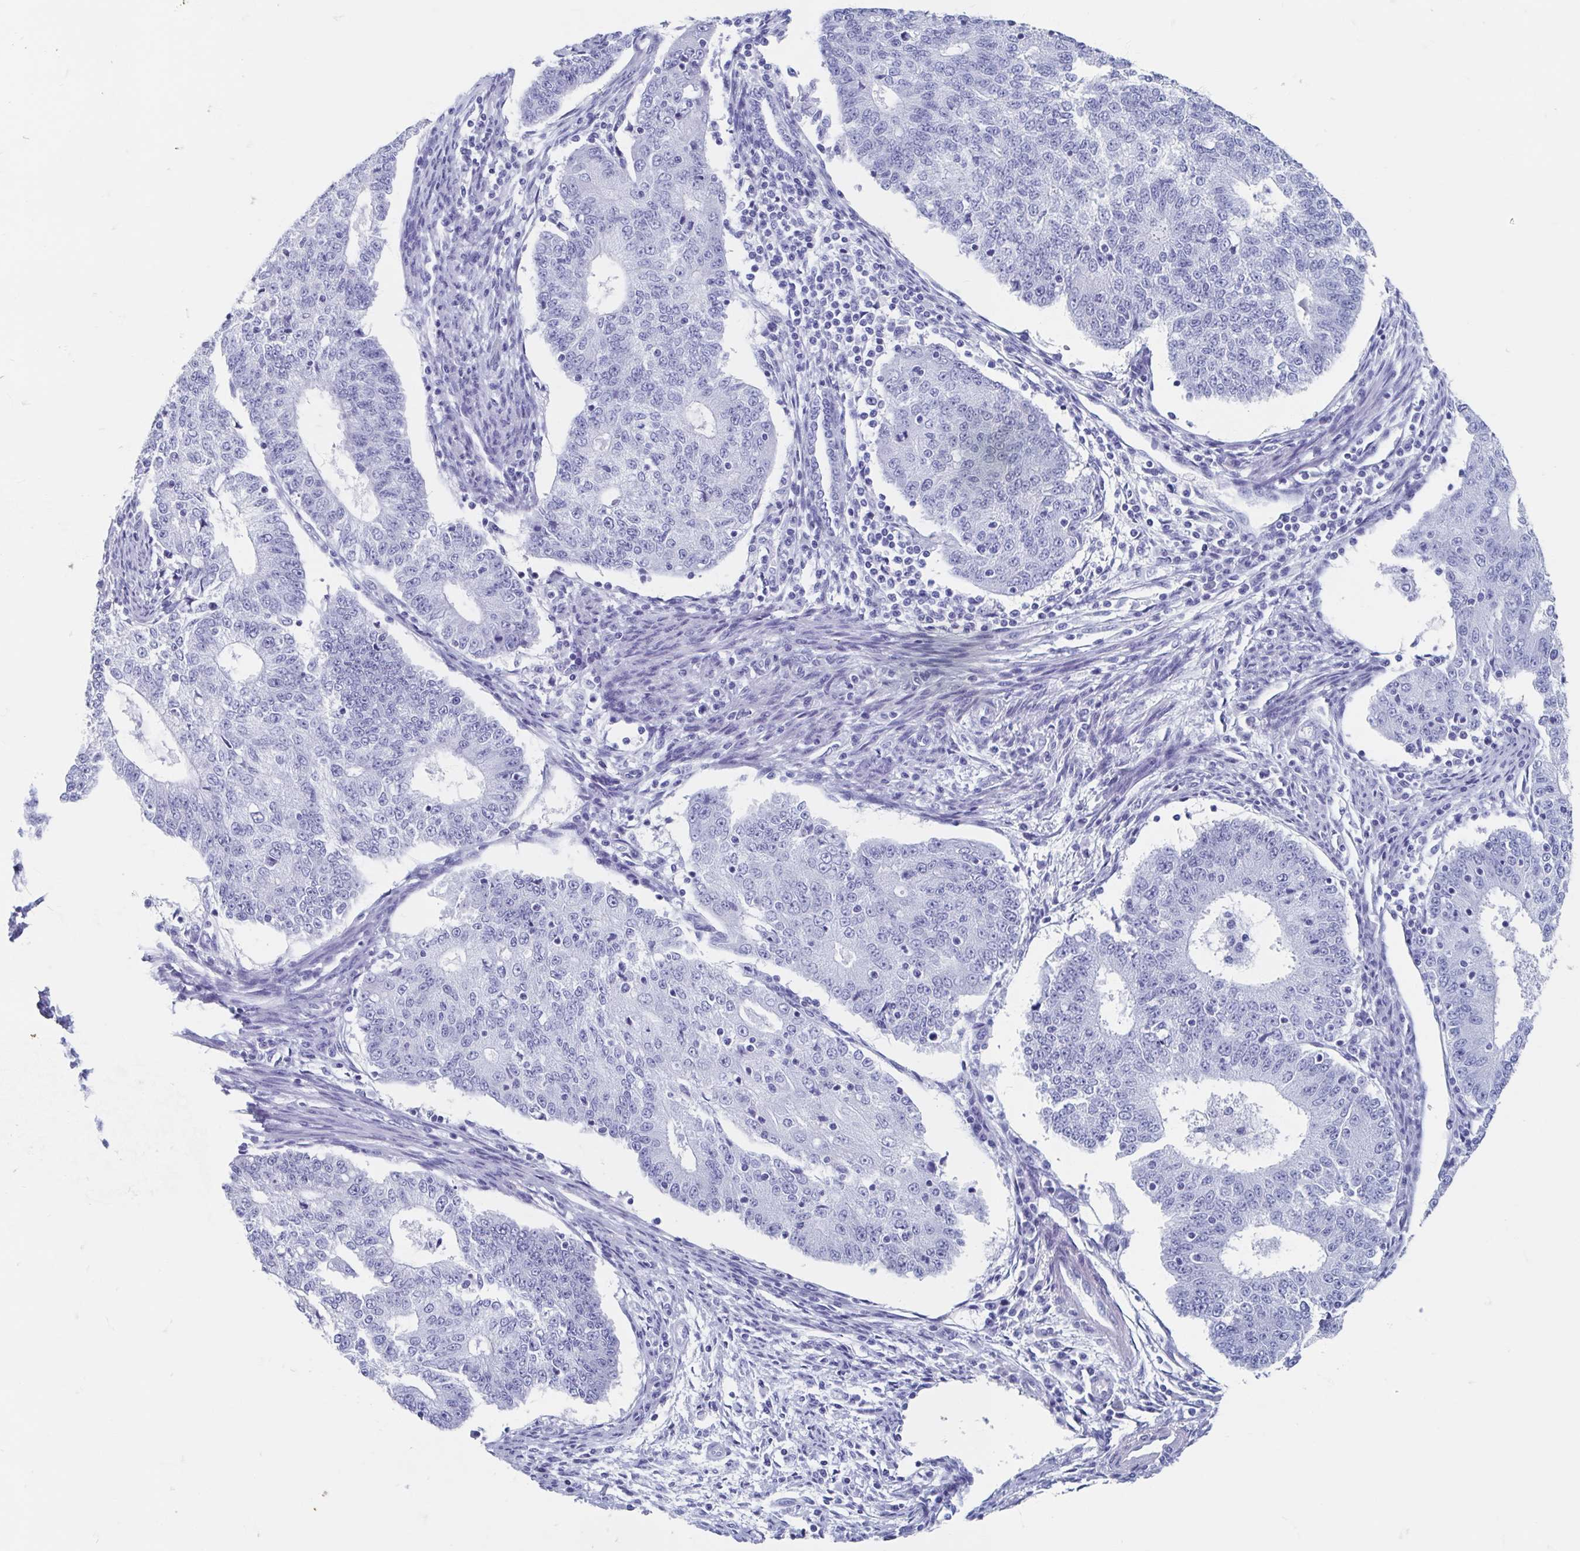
{"staining": {"intensity": "negative", "quantity": "none", "location": "none"}, "tissue": "endometrial cancer", "cell_type": "Tumor cells", "image_type": "cancer", "snomed": [{"axis": "morphology", "description": "Adenocarcinoma, NOS"}, {"axis": "topography", "description": "Endometrium"}], "caption": "Immunohistochemistry (IHC) photomicrograph of human adenocarcinoma (endometrial) stained for a protein (brown), which reveals no expression in tumor cells. Nuclei are stained in blue.", "gene": "HDGFL1", "patient": {"sex": "female", "age": 56}}